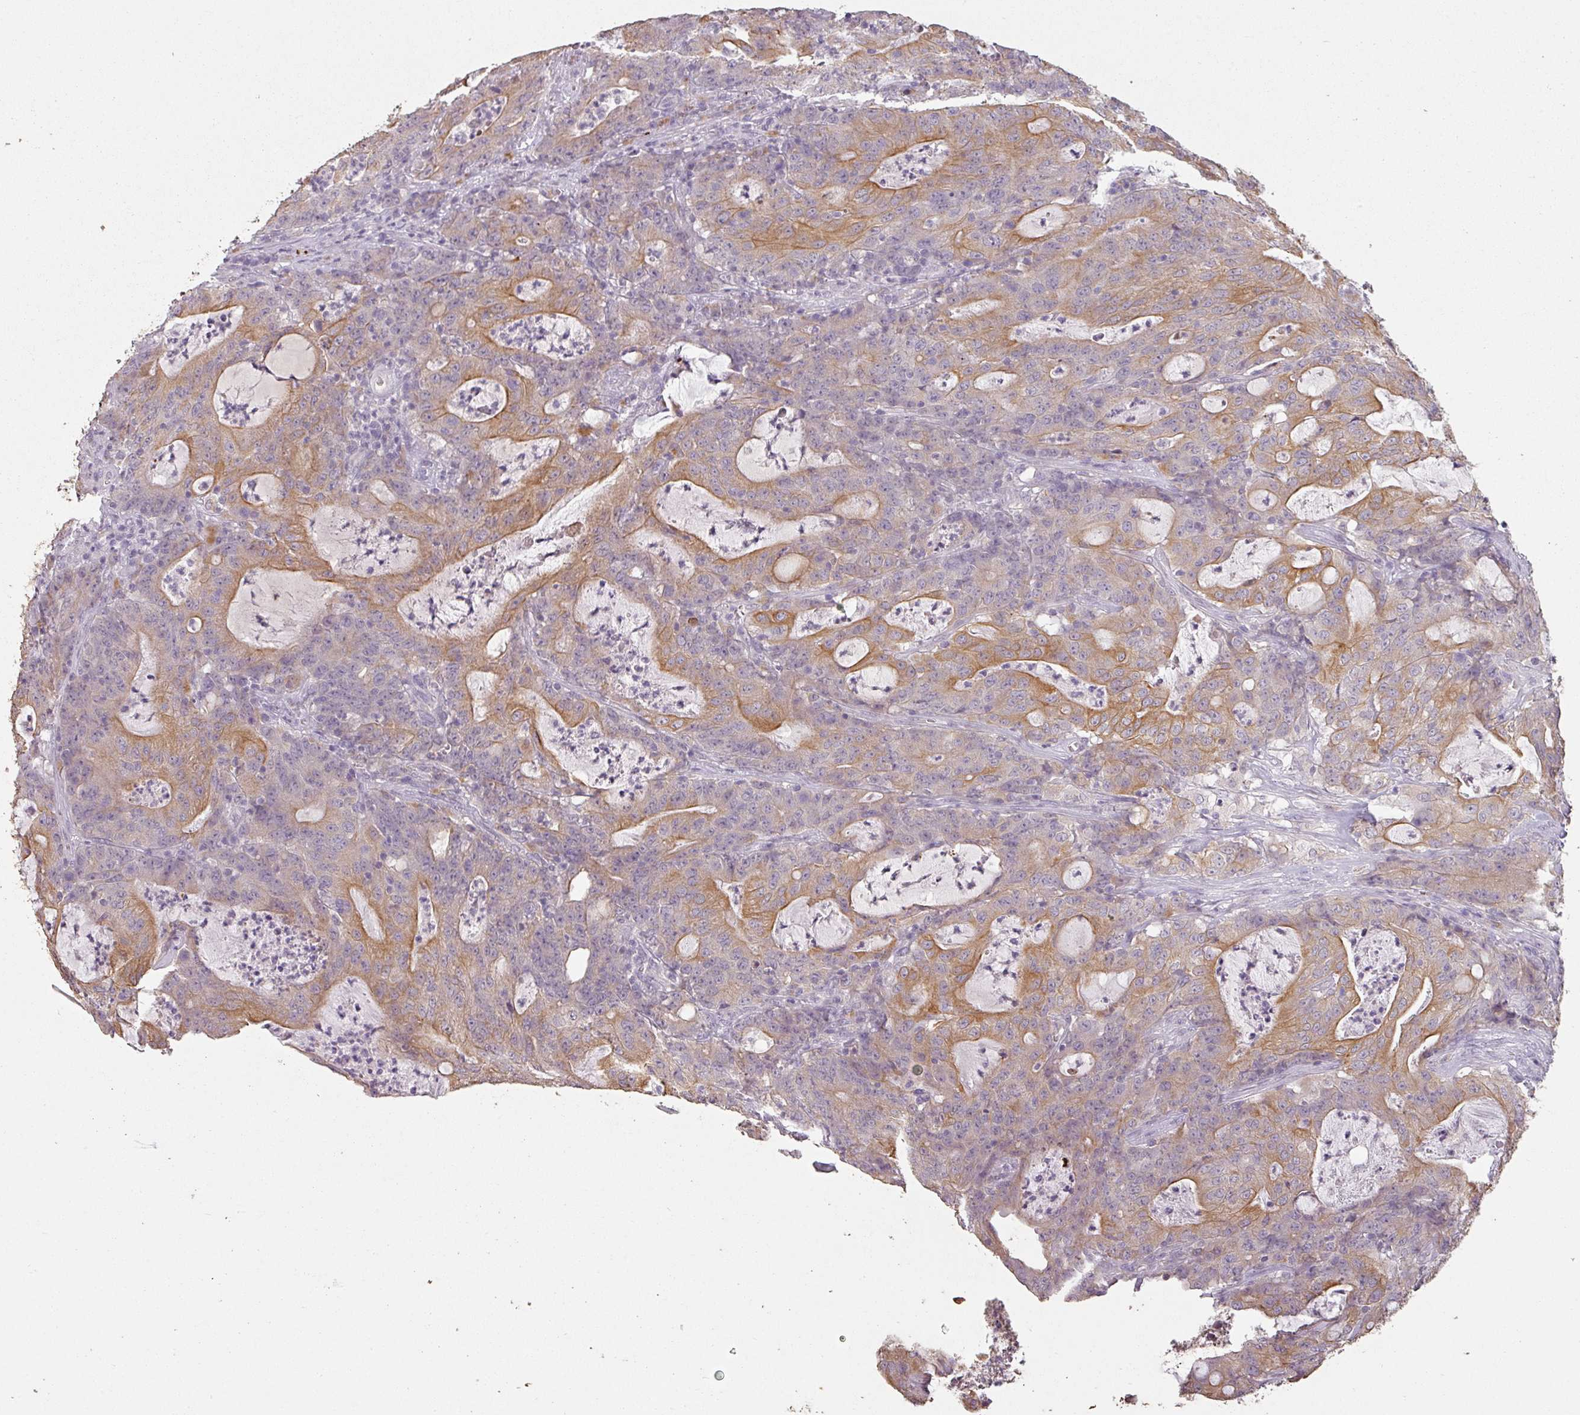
{"staining": {"intensity": "moderate", "quantity": "25%-75%", "location": "cytoplasmic/membranous"}, "tissue": "colorectal cancer", "cell_type": "Tumor cells", "image_type": "cancer", "snomed": [{"axis": "morphology", "description": "Adenocarcinoma, NOS"}, {"axis": "topography", "description": "Colon"}], "caption": "Immunohistochemistry histopathology image of neoplastic tissue: human colorectal adenocarcinoma stained using immunohistochemistry exhibits medium levels of moderate protein expression localized specifically in the cytoplasmic/membranous of tumor cells, appearing as a cytoplasmic/membranous brown color.", "gene": "LYPLA1", "patient": {"sex": "male", "age": 83}}